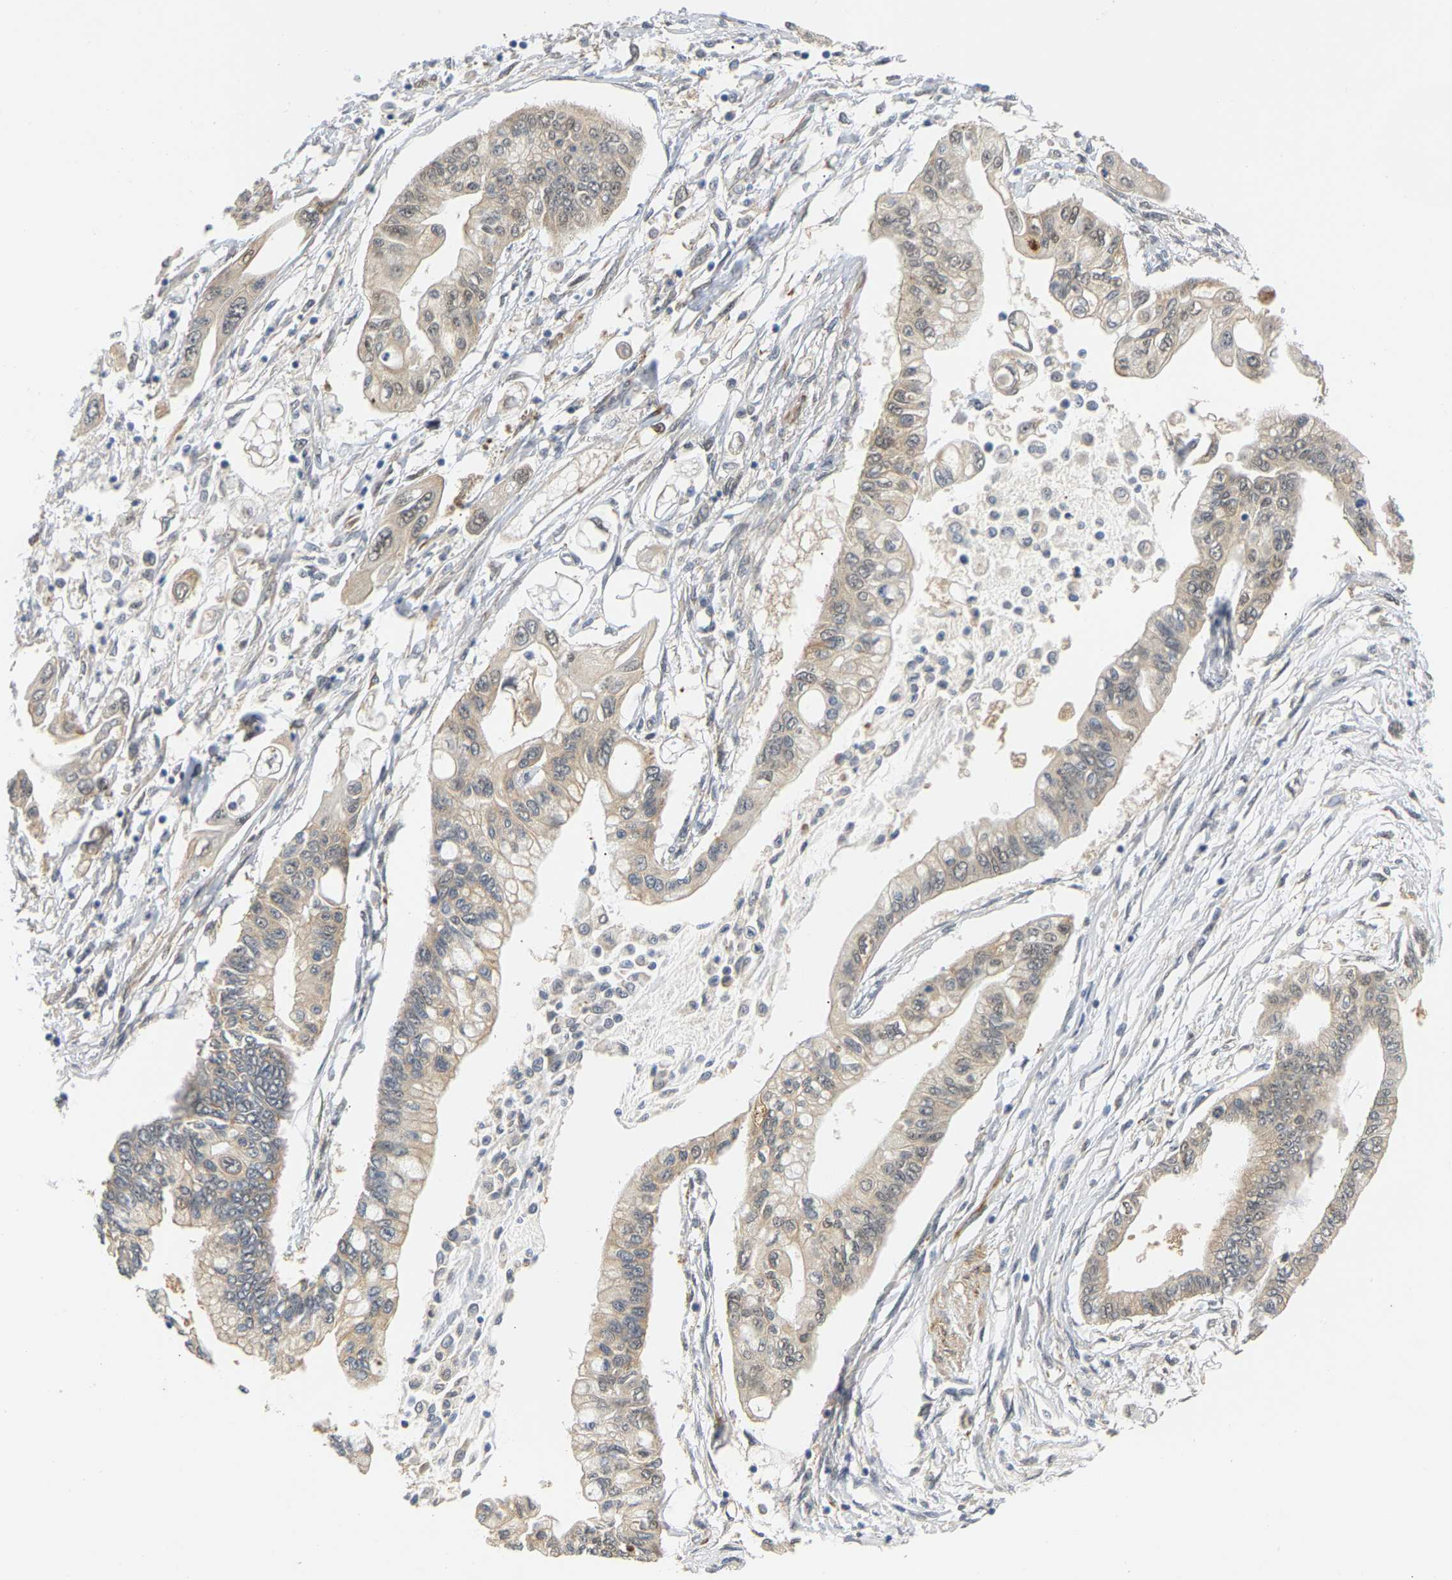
{"staining": {"intensity": "weak", "quantity": "25%-75%", "location": "cytoplasmic/membranous"}, "tissue": "pancreatic cancer", "cell_type": "Tumor cells", "image_type": "cancer", "snomed": [{"axis": "morphology", "description": "Adenocarcinoma, NOS"}, {"axis": "topography", "description": "Pancreas"}], "caption": "The histopathology image exhibits a brown stain indicating the presence of a protein in the cytoplasmic/membranous of tumor cells in pancreatic adenocarcinoma. (DAB (3,3'-diaminobenzidine) IHC, brown staining for protein, blue staining for nuclei).", "gene": "LARP6", "patient": {"sex": "female", "age": 77}}